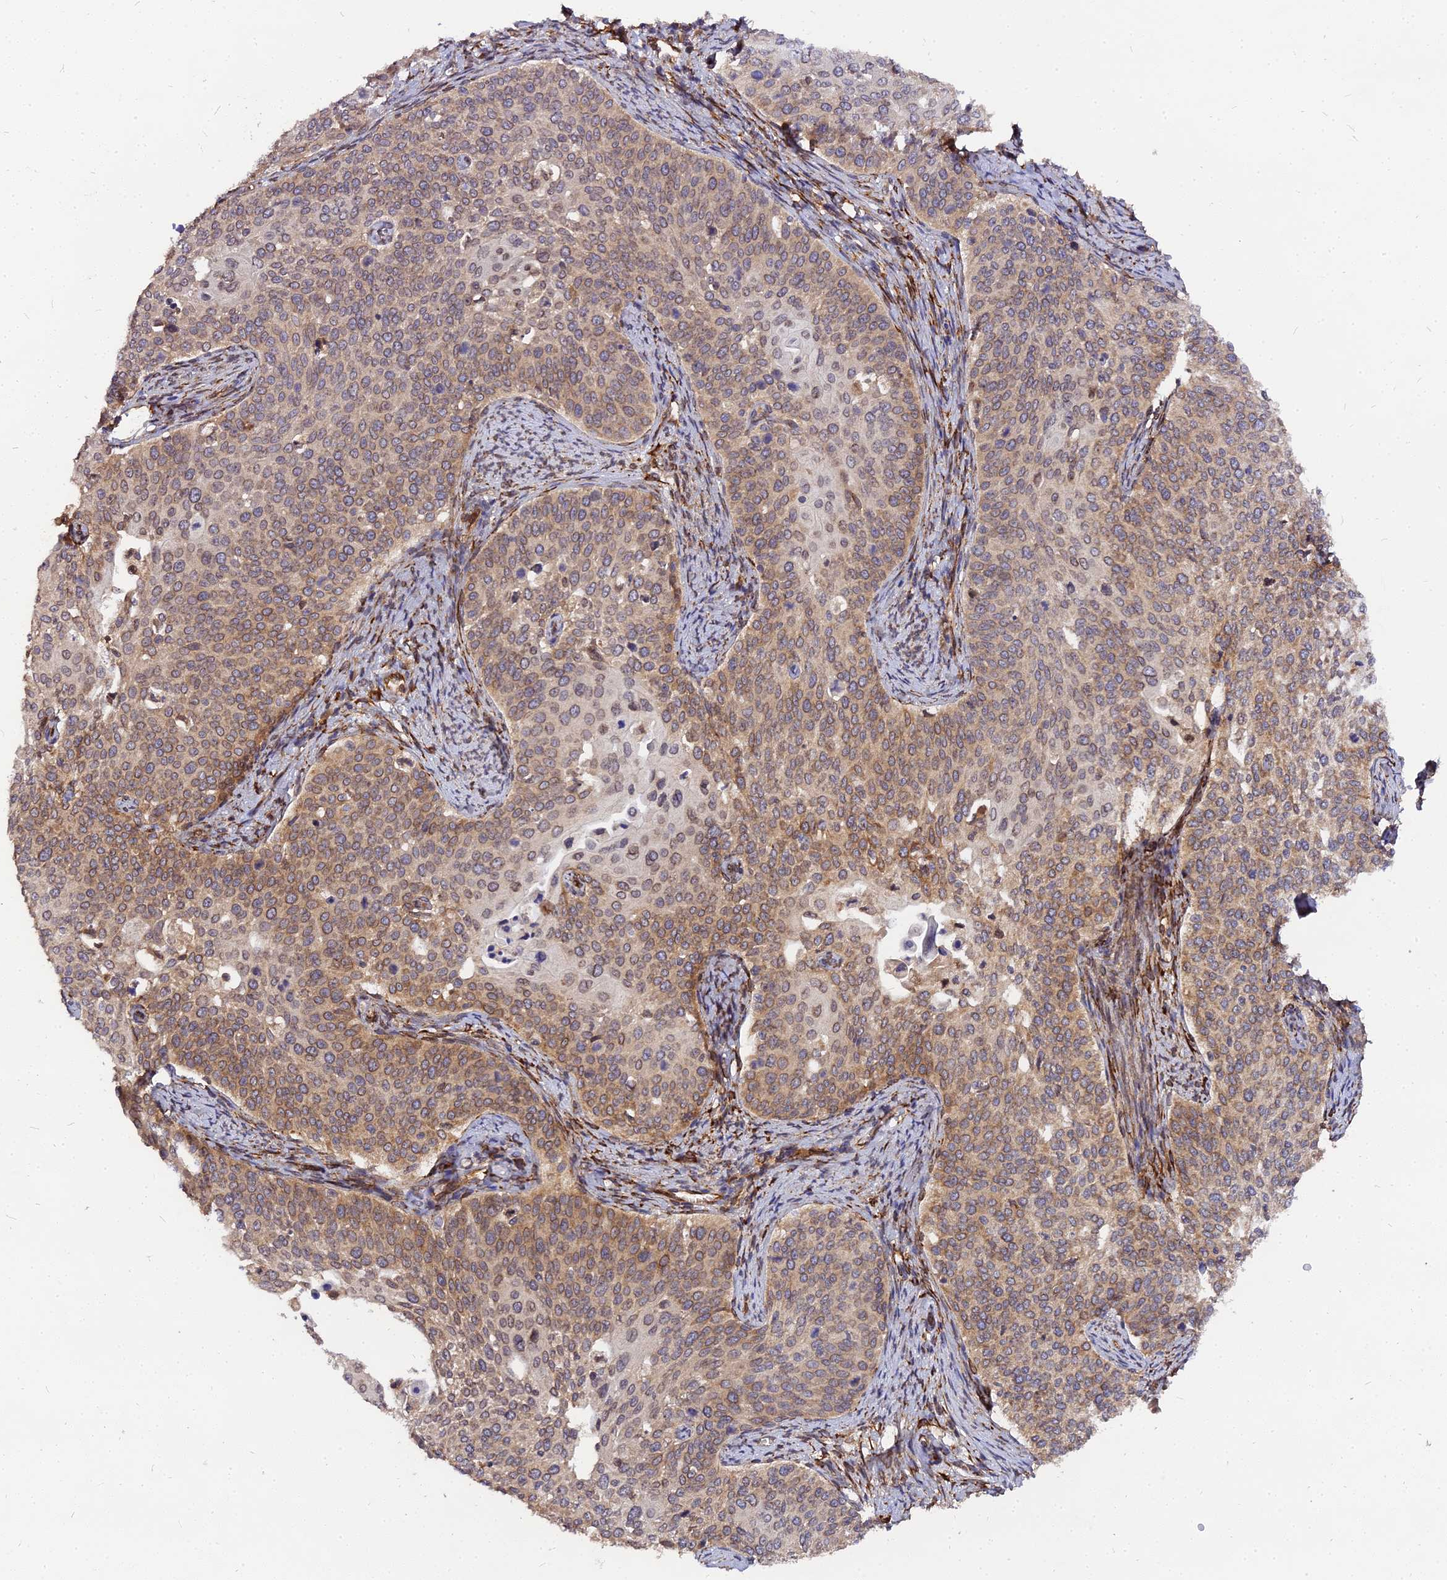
{"staining": {"intensity": "moderate", "quantity": ">75%", "location": "cytoplasmic/membranous"}, "tissue": "cervical cancer", "cell_type": "Tumor cells", "image_type": "cancer", "snomed": [{"axis": "morphology", "description": "Squamous cell carcinoma, NOS"}, {"axis": "topography", "description": "Cervix"}], "caption": "Protein staining shows moderate cytoplasmic/membranous positivity in approximately >75% of tumor cells in squamous cell carcinoma (cervical).", "gene": "PDE4D", "patient": {"sex": "female", "age": 44}}